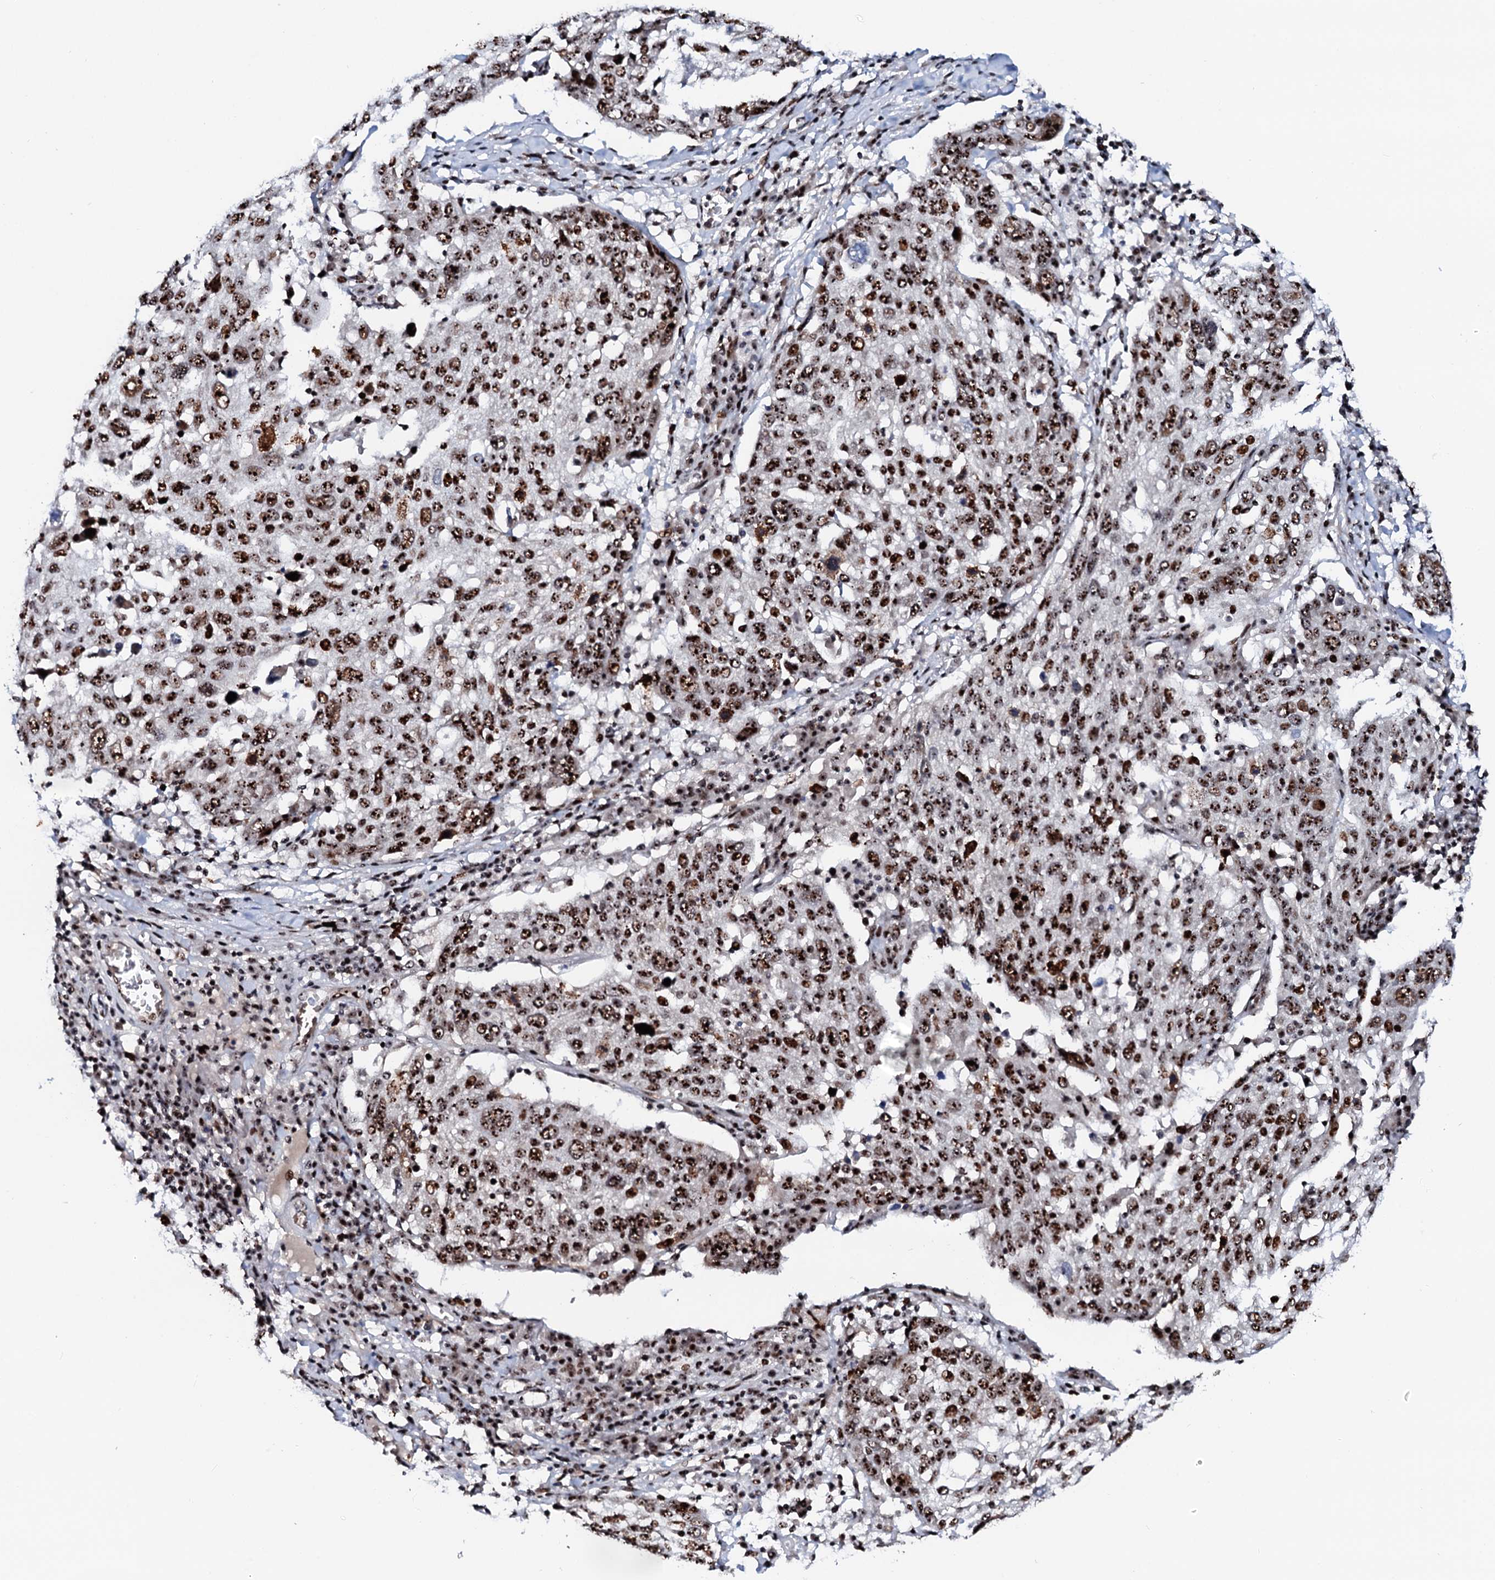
{"staining": {"intensity": "strong", "quantity": ">75%", "location": "nuclear"}, "tissue": "lung cancer", "cell_type": "Tumor cells", "image_type": "cancer", "snomed": [{"axis": "morphology", "description": "Squamous cell carcinoma, NOS"}, {"axis": "topography", "description": "Lung"}], "caption": "Tumor cells reveal high levels of strong nuclear positivity in about >75% of cells in squamous cell carcinoma (lung).", "gene": "NEUROG3", "patient": {"sex": "male", "age": 65}}